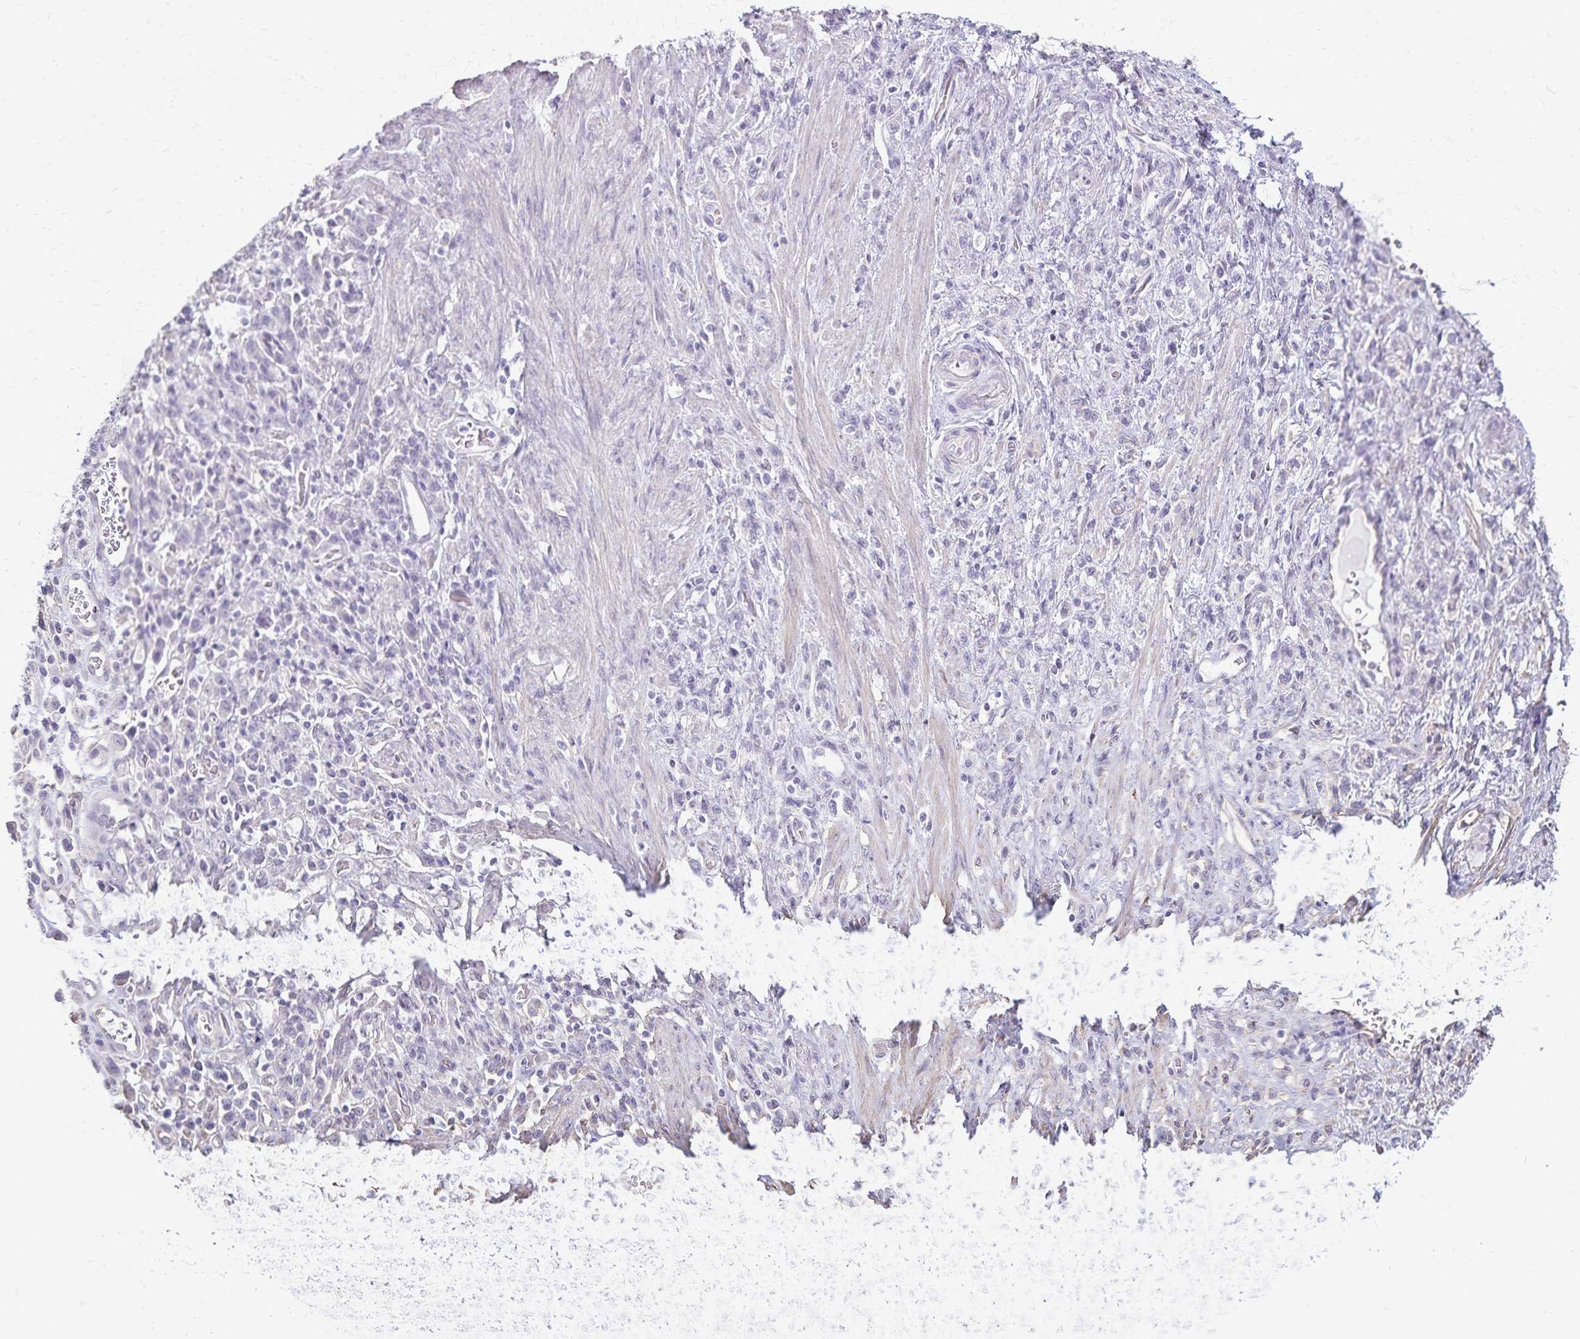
{"staining": {"intensity": "negative", "quantity": "none", "location": "none"}, "tissue": "stomach cancer", "cell_type": "Tumor cells", "image_type": "cancer", "snomed": [{"axis": "morphology", "description": "Adenocarcinoma, NOS"}, {"axis": "topography", "description": "Stomach"}], "caption": "Micrograph shows no significant protein staining in tumor cells of stomach adenocarcinoma.", "gene": "KISS1", "patient": {"sex": "male", "age": 77}}